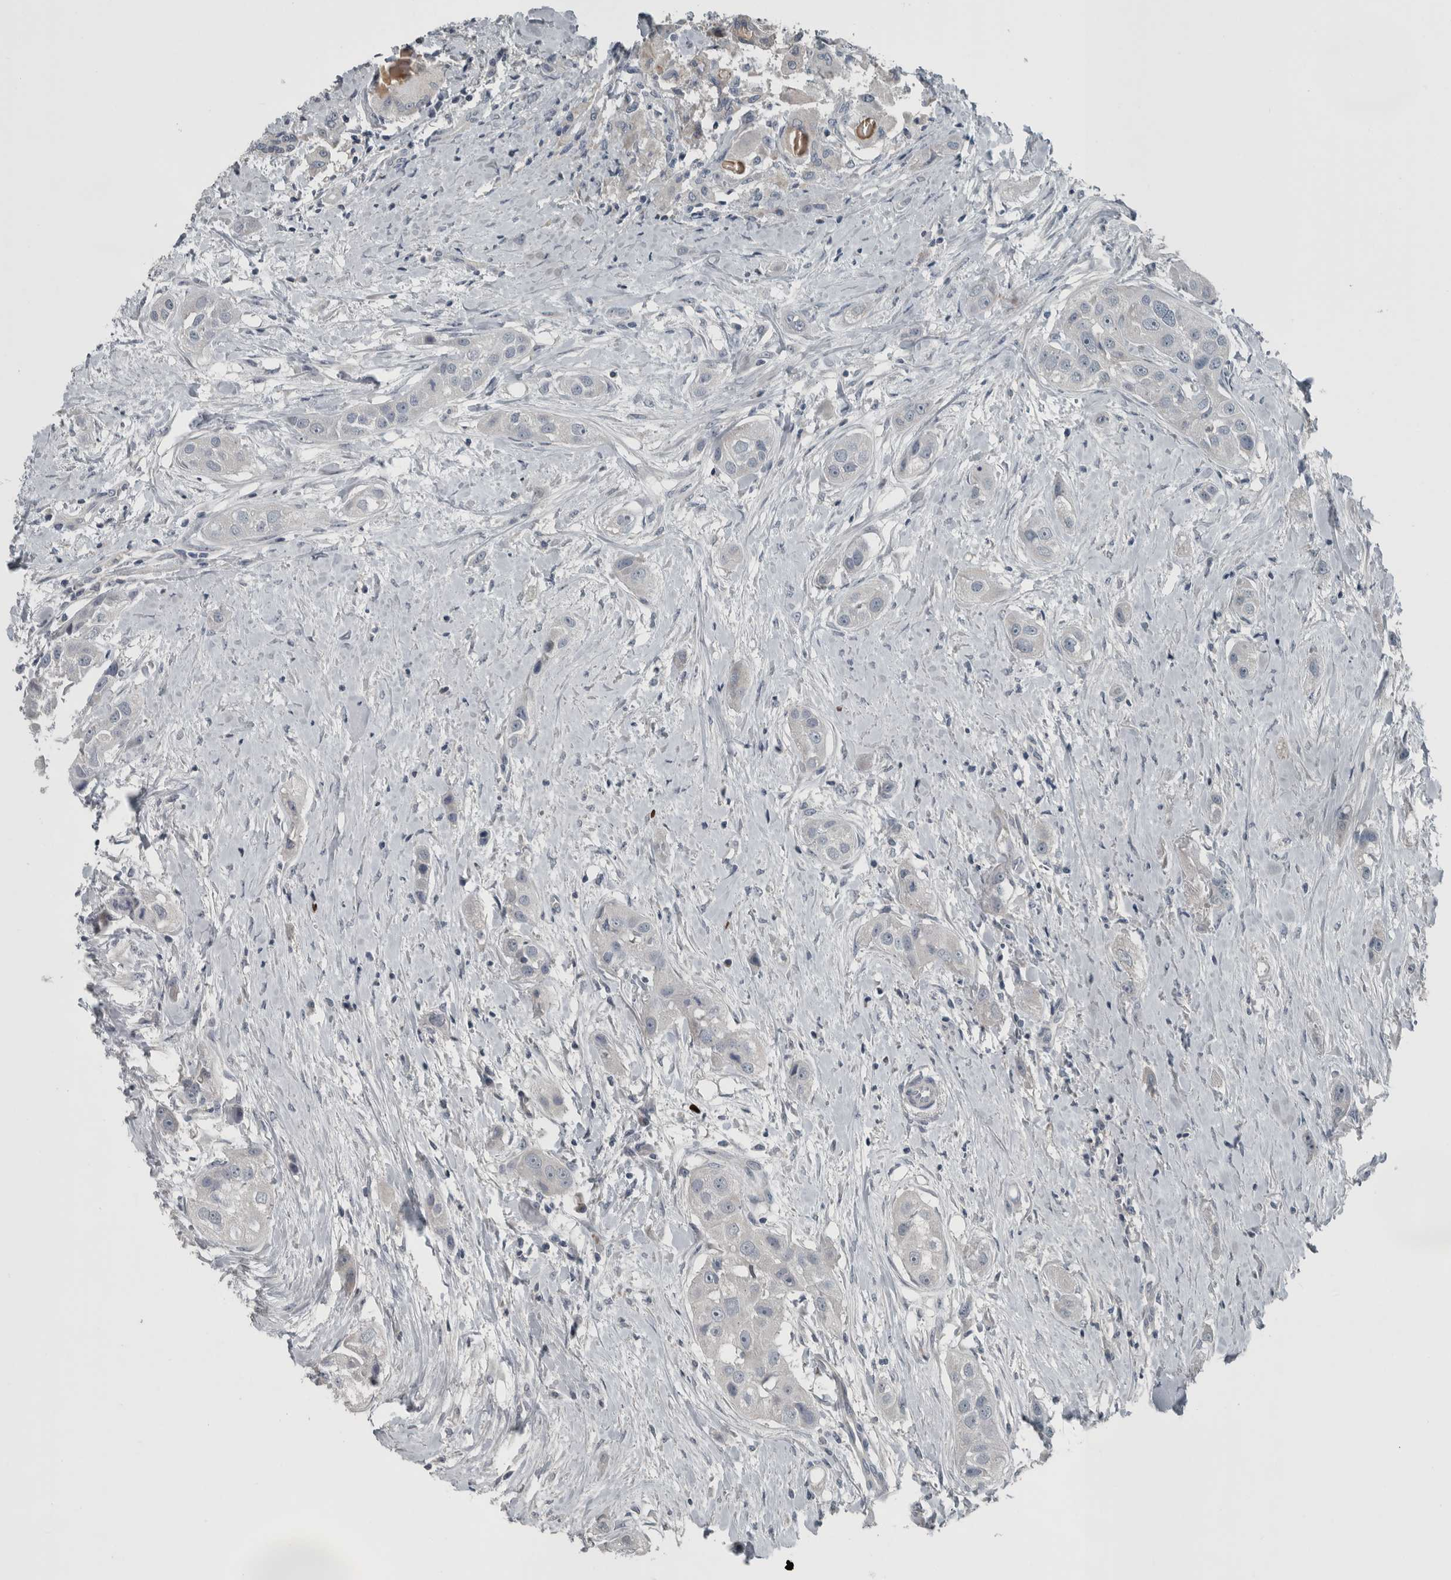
{"staining": {"intensity": "negative", "quantity": "none", "location": "none"}, "tissue": "head and neck cancer", "cell_type": "Tumor cells", "image_type": "cancer", "snomed": [{"axis": "morphology", "description": "Normal tissue, NOS"}, {"axis": "morphology", "description": "Squamous cell carcinoma, NOS"}, {"axis": "topography", "description": "Skeletal muscle"}, {"axis": "topography", "description": "Head-Neck"}], "caption": "Tumor cells show no significant protein positivity in head and neck squamous cell carcinoma.", "gene": "KRT20", "patient": {"sex": "male", "age": 51}}